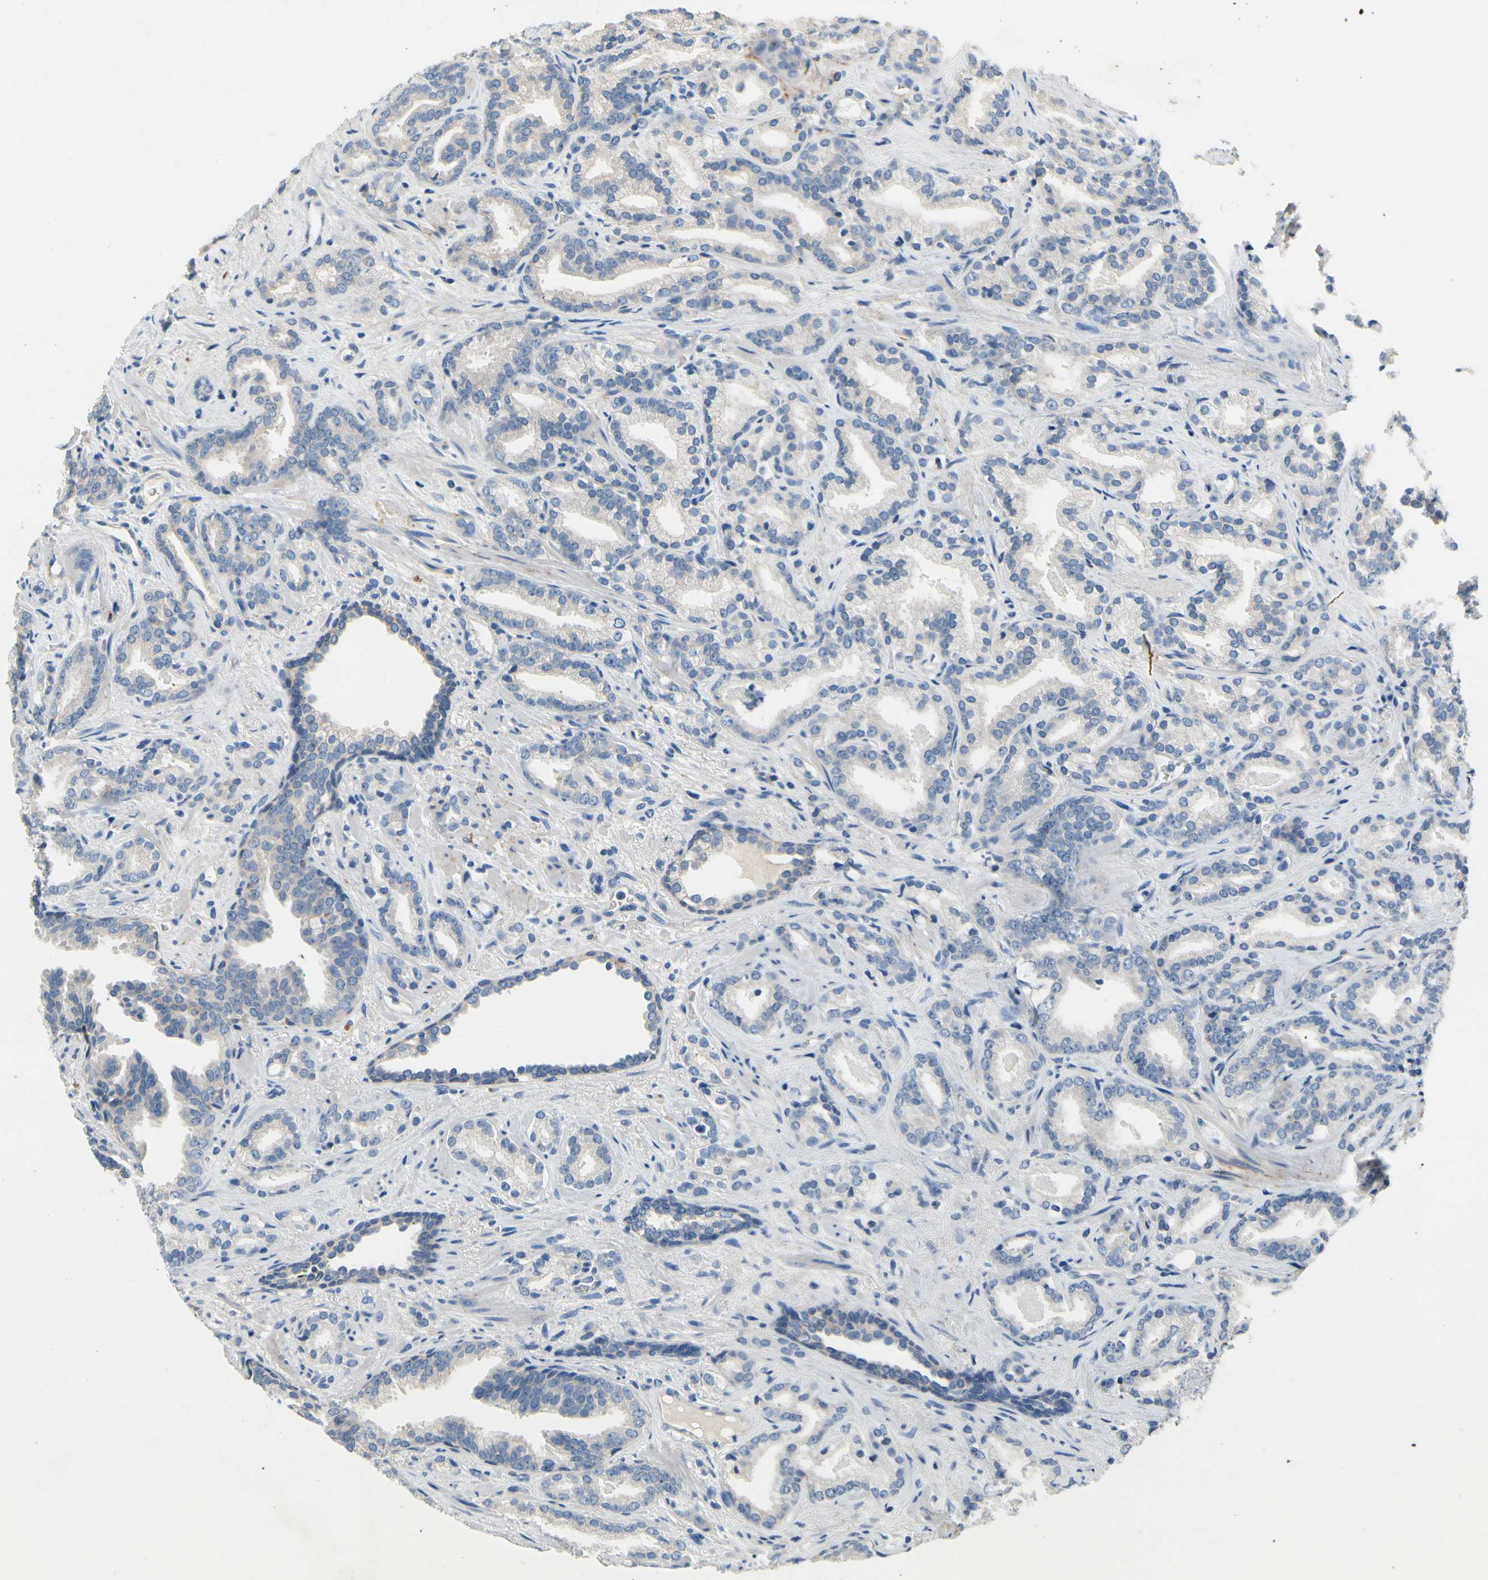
{"staining": {"intensity": "weak", "quantity": "<25%", "location": "cytoplasmic/membranous"}, "tissue": "prostate cancer", "cell_type": "Tumor cells", "image_type": "cancer", "snomed": [{"axis": "morphology", "description": "Adenocarcinoma, Low grade"}, {"axis": "topography", "description": "Prostate"}], "caption": "The immunohistochemistry image has no significant expression in tumor cells of low-grade adenocarcinoma (prostate) tissue.", "gene": "CA14", "patient": {"sex": "male", "age": 63}}